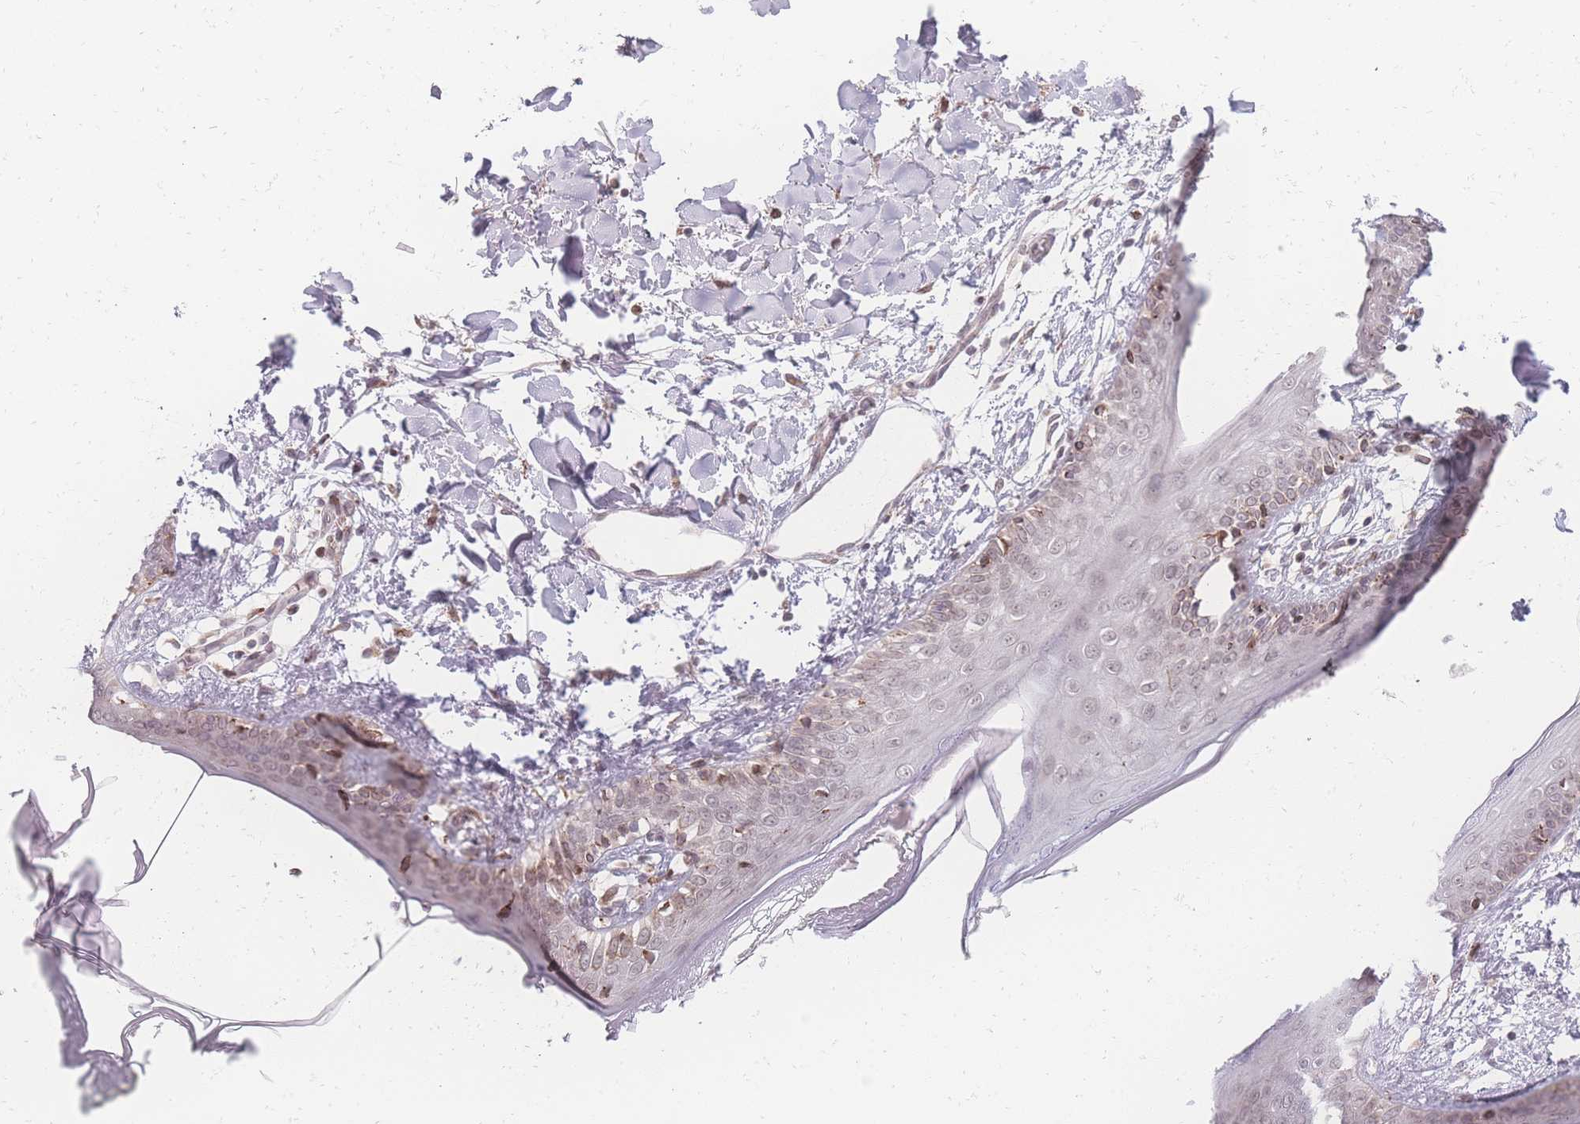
{"staining": {"intensity": "negative", "quantity": "none", "location": "none"}, "tissue": "skin", "cell_type": "Fibroblasts", "image_type": "normal", "snomed": [{"axis": "morphology", "description": "Normal tissue, NOS"}, {"axis": "topography", "description": "Skin"}], "caption": "Fibroblasts show no significant protein expression in normal skin. (DAB IHC visualized using brightfield microscopy, high magnification).", "gene": "ZC3H13", "patient": {"sex": "female", "age": 34}}